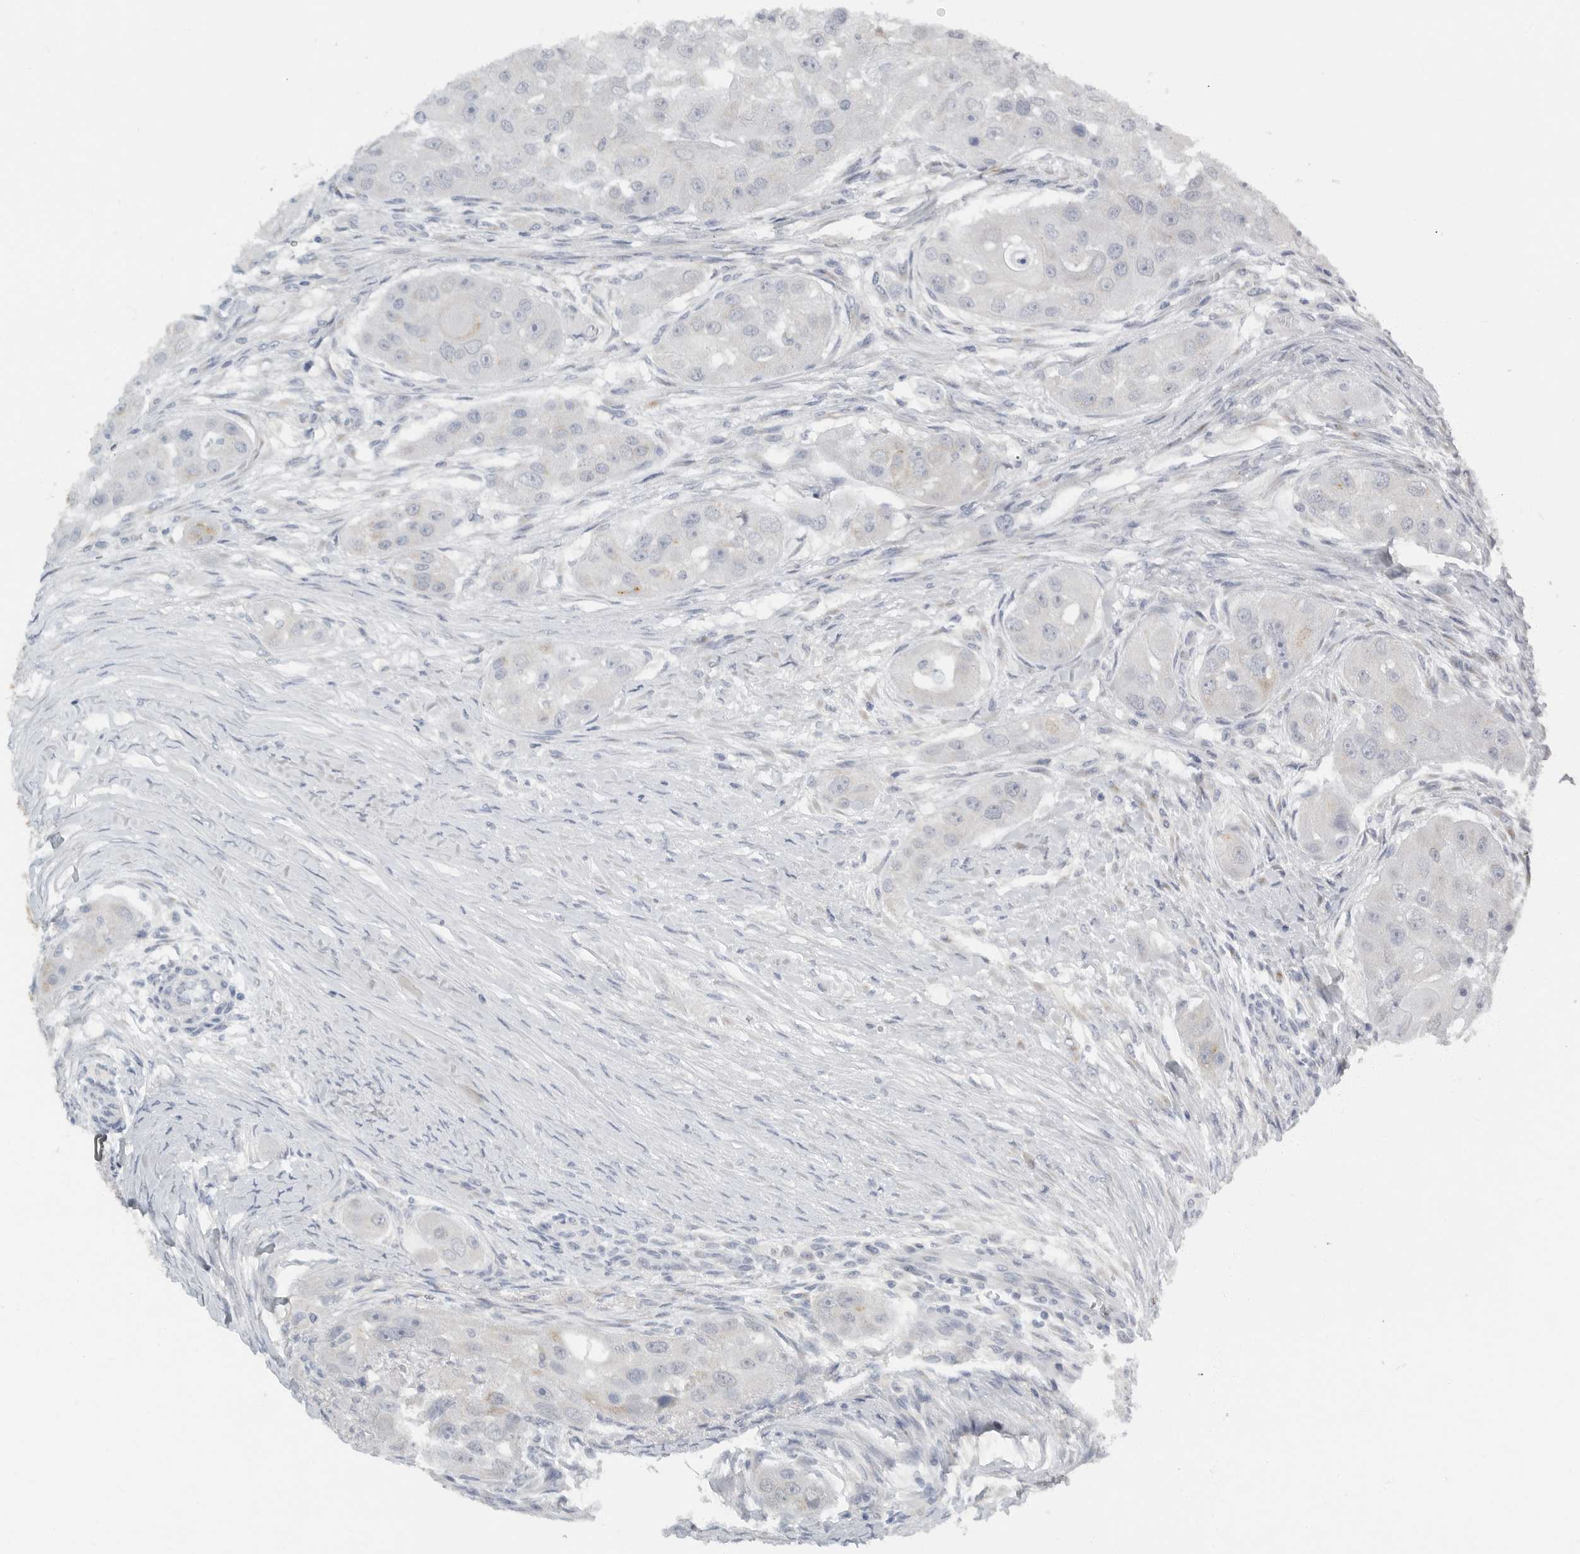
{"staining": {"intensity": "negative", "quantity": "none", "location": "none"}, "tissue": "head and neck cancer", "cell_type": "Tumor cells", "image_type": "cancer", "snomed": [{"axis": "morphology", "description": "Normal tissue, NOS"}, {"axis": "morphology", "description": "Squamous cell carcinoma, NOS"}, {"axis": "topography", "description": "Skeletal muscle"}, {"axis": "topography", "description": "Head-Neck"}], "caption": "Tumor cells are negative for protein expression in human squamous cell carcinoma (head and neck).", "gene": "PAM", "patient": {"sex": "male", "age": 51}}